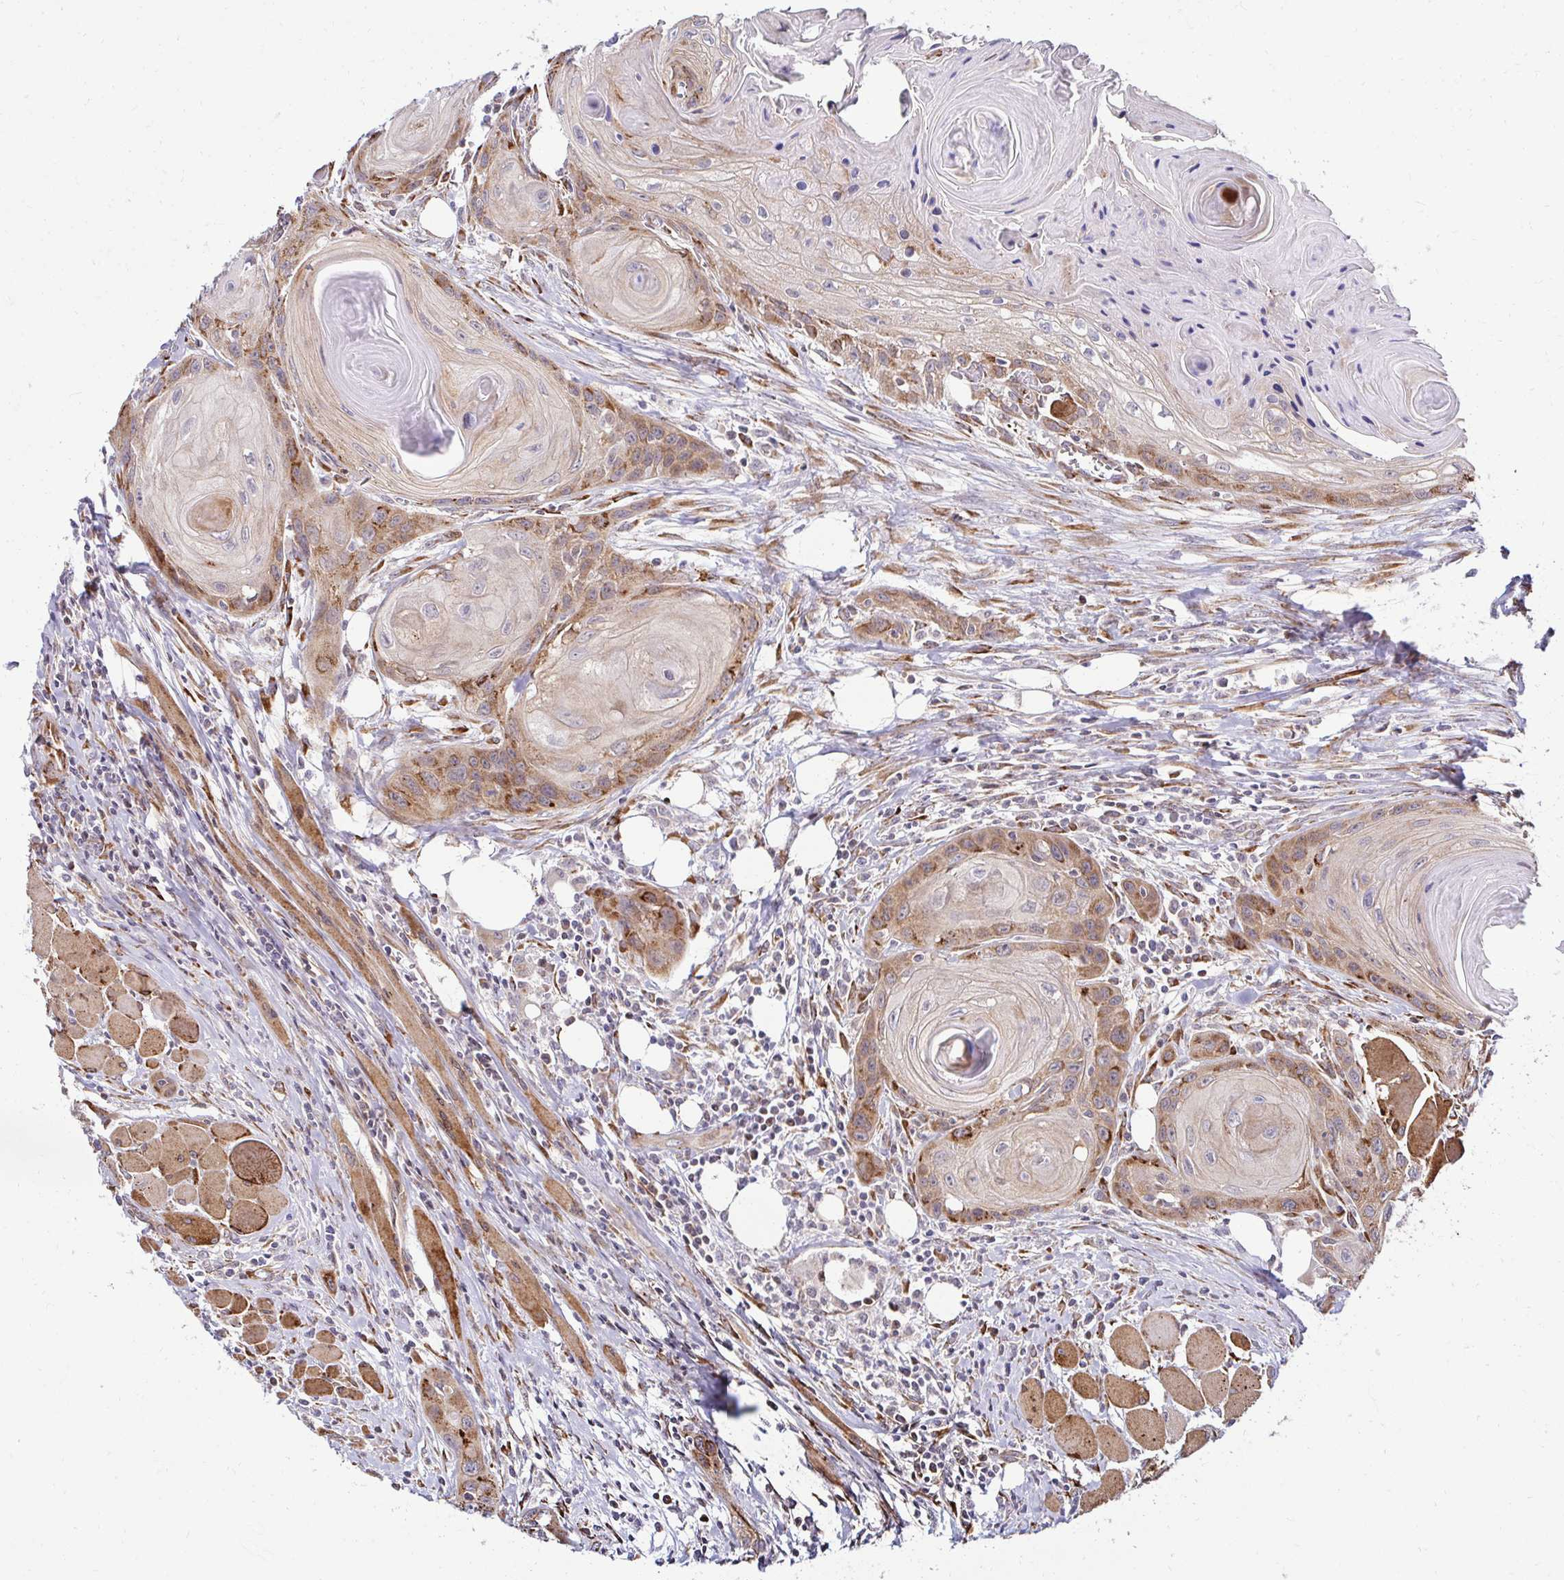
{"staining": {"intensity": "moderate", "quantity": "25%-75%", "location": "cytoplasmic/membranous"}, "tissue": "head and neck cancer", "cell_type": "Tumor cells", "image_type": "cancer", "snomed": [{"axis": "morphology", "description": "Squamous cell carcinoma, NOS"}, {"axis": "topography", "description": "Oral tissue"}, {"axis": "topography", "description": "Head-Neck"}], "caption": "Squamous cell carcinoma (head and neck) stained for a protein demonstrates moderate cytoplasmic/membranous positivity in tumor cells.", "gene": "HPS1", "patient": {"sex": "male", "age": 58}}